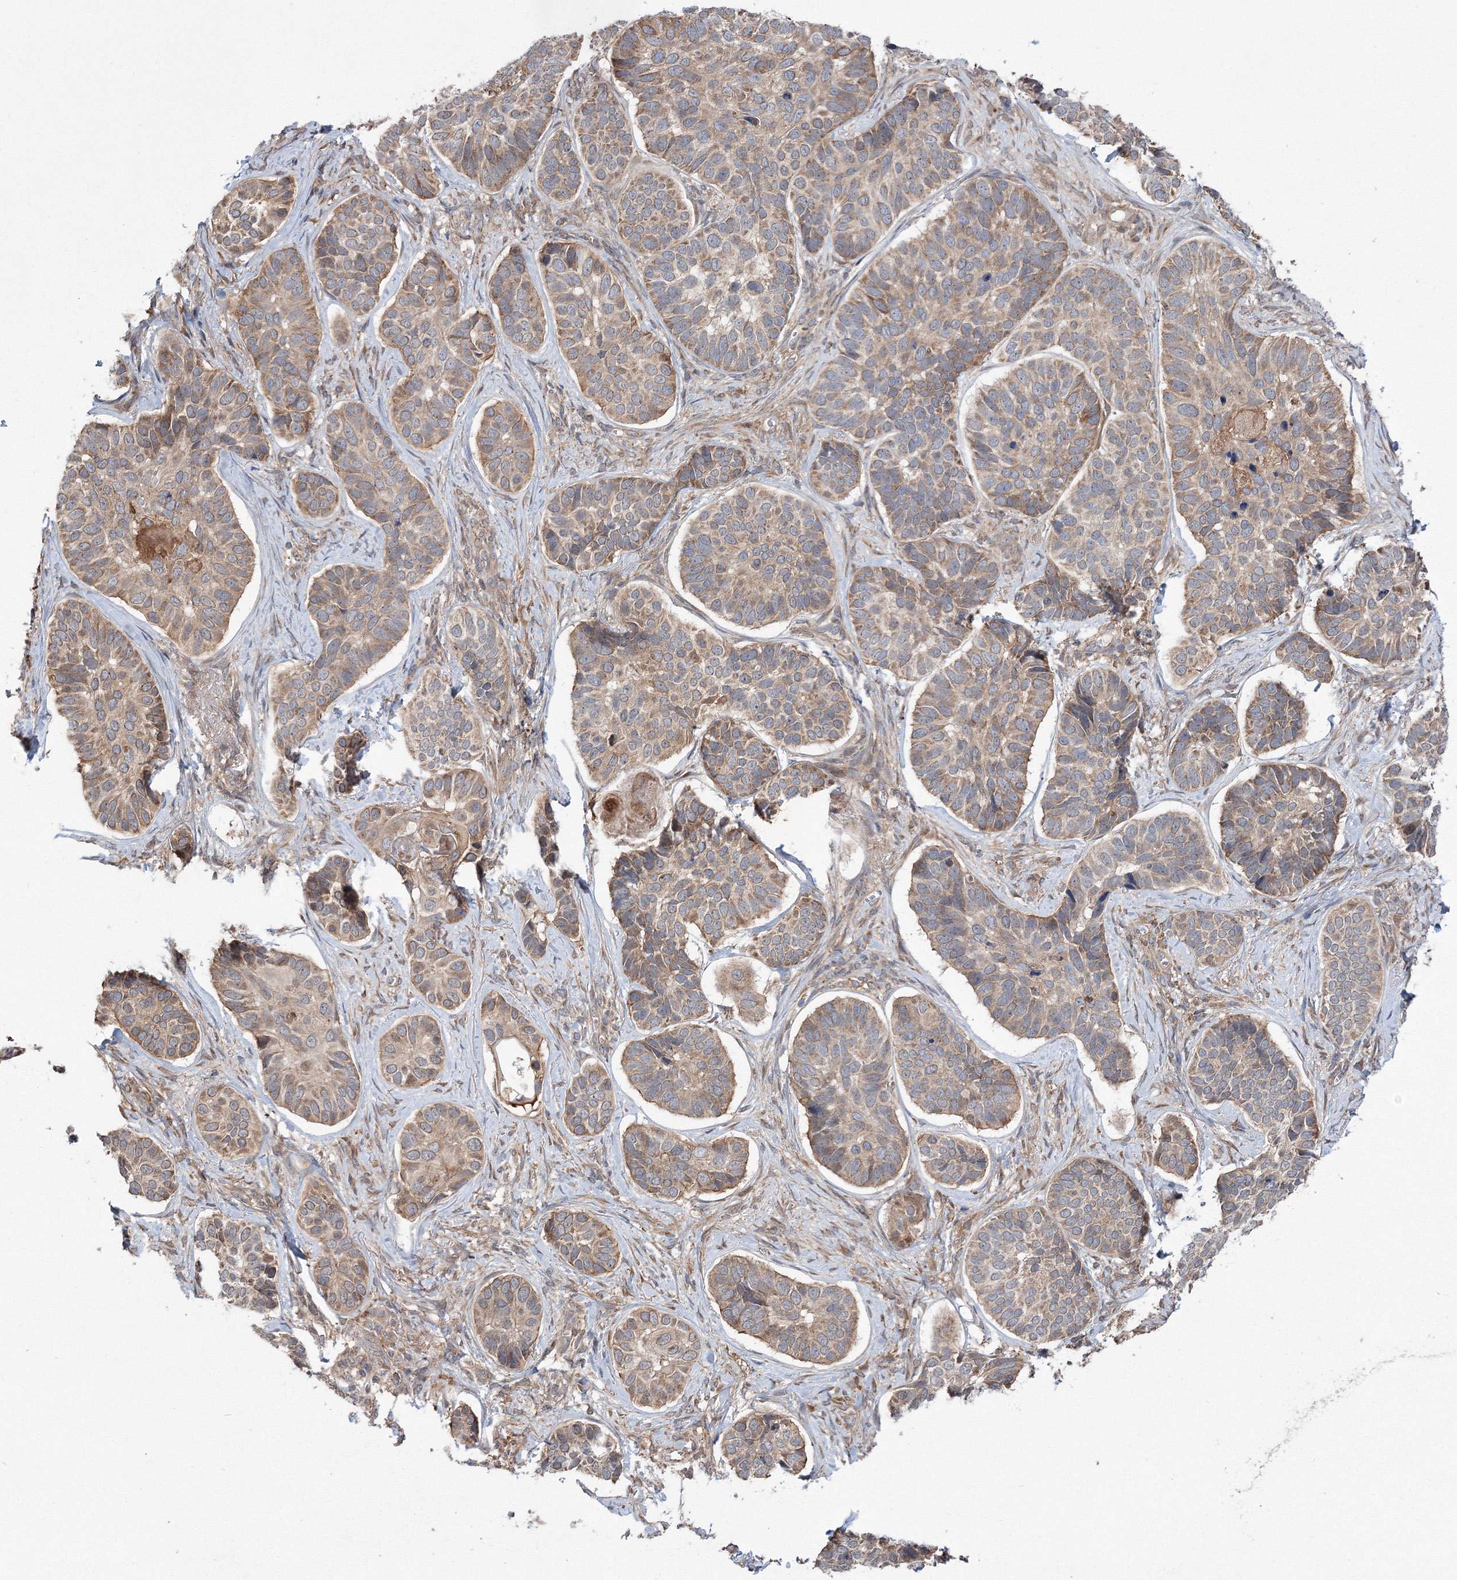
{"staining": {"intensity": "moderate", "quantity": ">75%", "location": "cytoplasmic/membranous"}, "tissue": "skin cancer", "cell_type": "Tumor cells", "image_type": "cancer", "snomed": [{"axis": "morphology", "description": "Basal cell carcinoma"}, {"axis": "topography", "description": "Skin"}], "caption": "This photomicrograph shows IHC staining of skin cancer (basal cell carcinoma), with medium moderate cytoplasmic/membranous expression in approximately >75% of tumor cells.", "gene": "RANBP3L", "patient": {"sex": "male", "age": 62}}